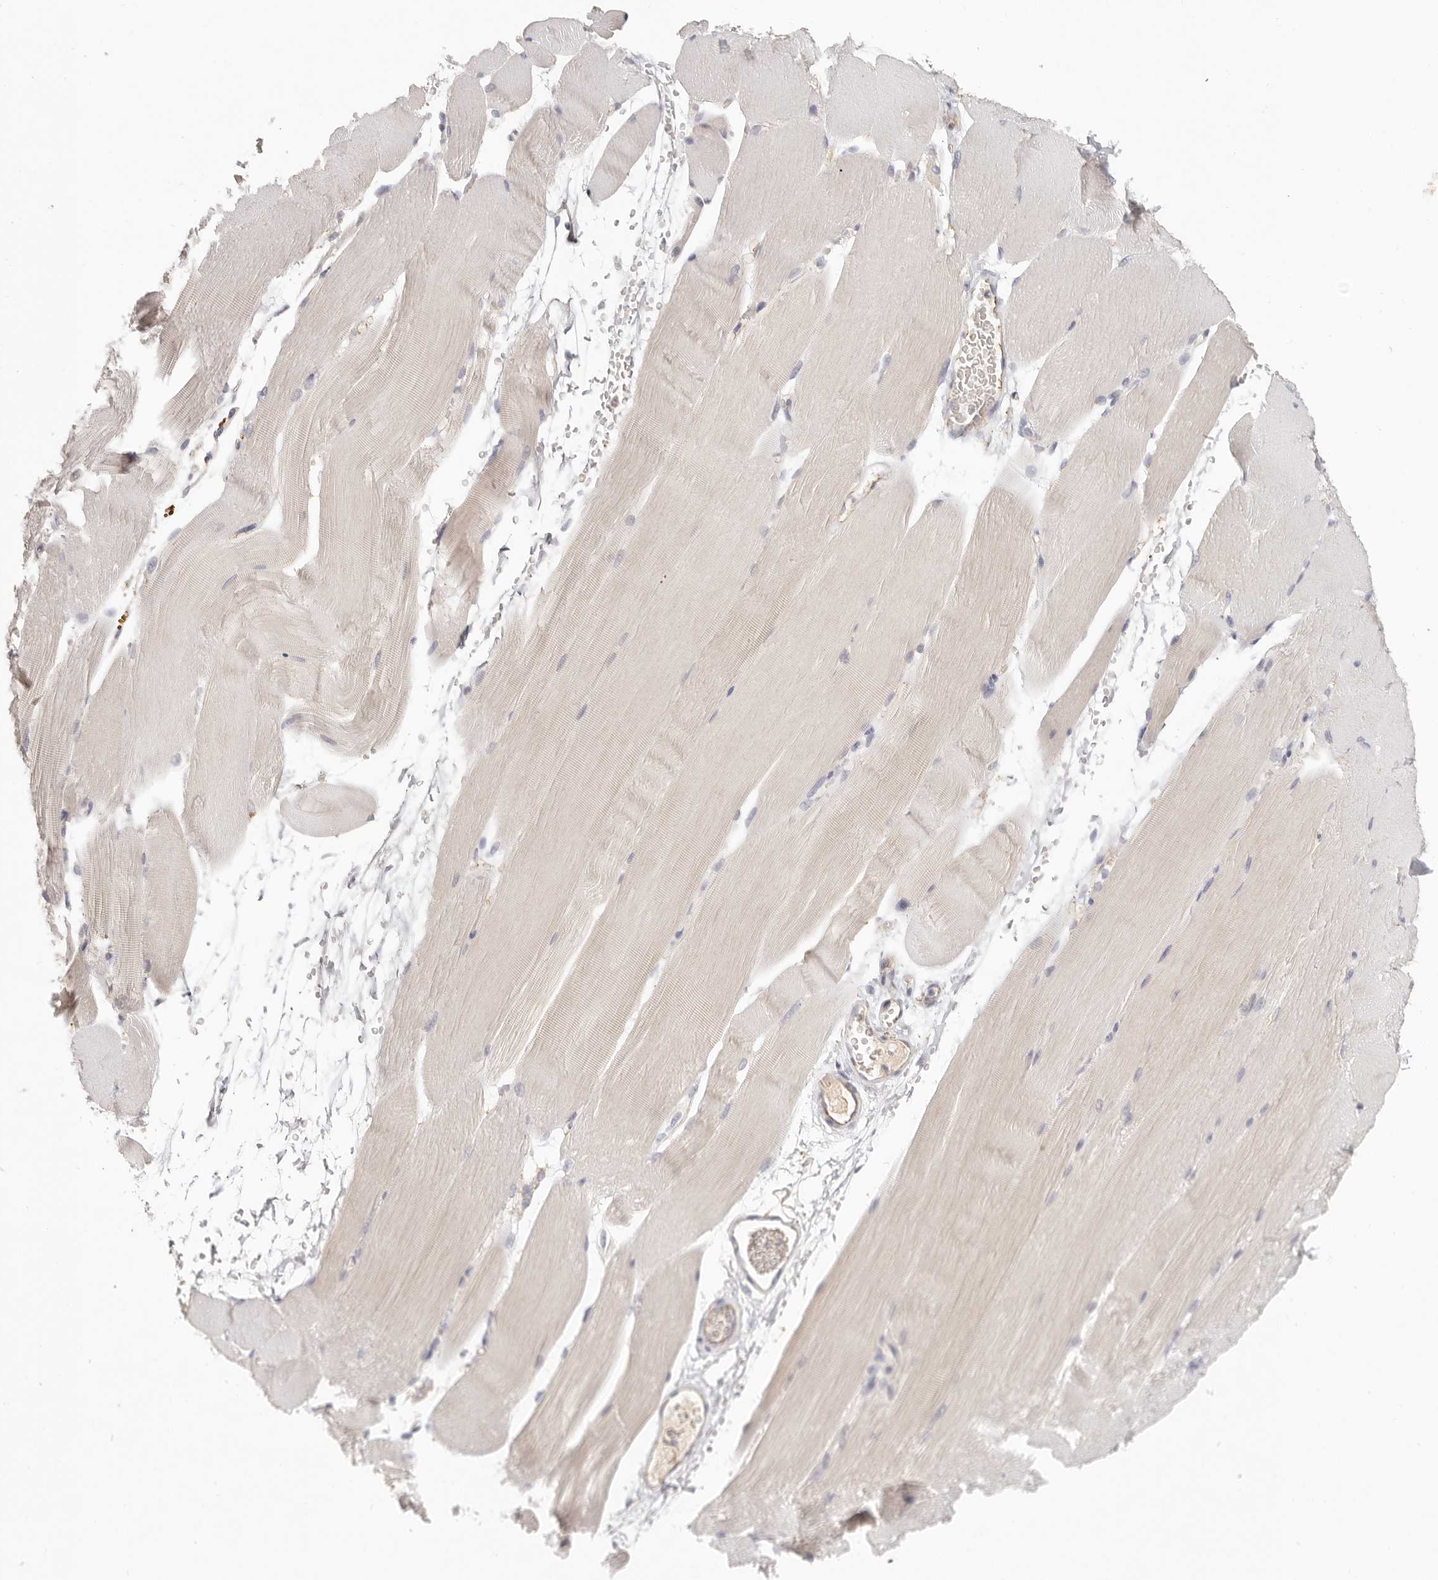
{"staining": {"intensity": "weak", "quantity": "<25%", "location": "cytoplasmic/membranous"}, "tissue": "skeletal muscle", "cell_type": "Myocytes", "image_type": "normal", "snomed": [{"axis": "morphology", "description": "Normal tissue, NOS"}, {"axis": "topography", "description": "Skeletal muscle"}, {"axis": "topography", "description": "Parathyroid gland"}], "caption": "DAB (3,3'-diaminobenzidine) immunohistochemical staining of benign skeletal muscle exhibits no significant expression in myocytes.", "gene": "ANXA9", "patient": {"sex": "female", "age": 37}}